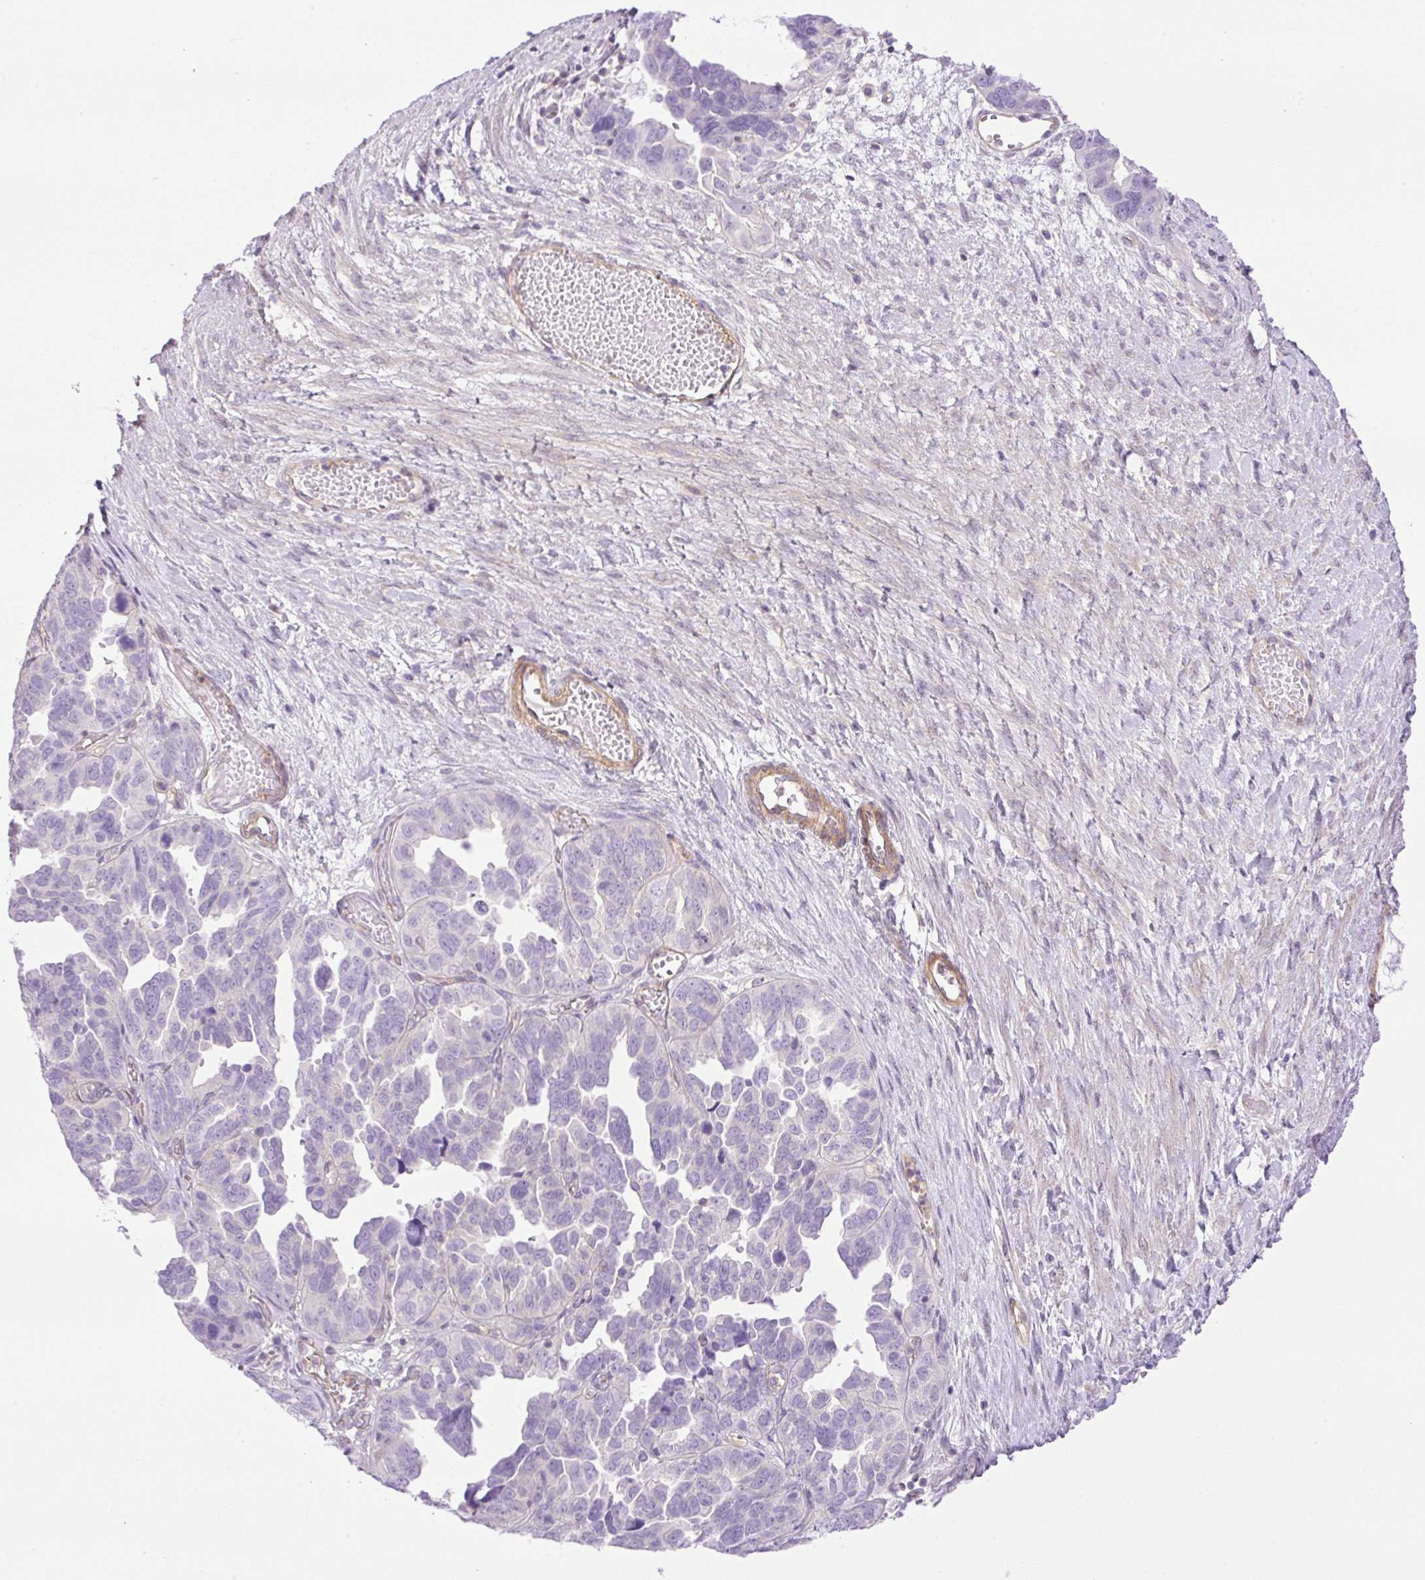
{"staining": {"intensity": "negative", "quantity": "none", "location": "none"}, "tissue": "ovarian cancer", "cell_type": "Tumor cells", "image_type": "cancer", "snomed": [{"axis": "morphology", "description": "Cystadenocarcinoma, serous, NOS"}, {"axis": "topography", "description": "Ovary"}], "caption": "Image shows no protein positivity in tumor cells of serous cystadenocarcinoma (ovarian) tissue. (DAB (3,3'-diaminobenzidine) immunohistochemistry (IHC) with hematoxylin counter stain).", "gene": "EHD3", "patient": {"sex": "female", "age": 64}}